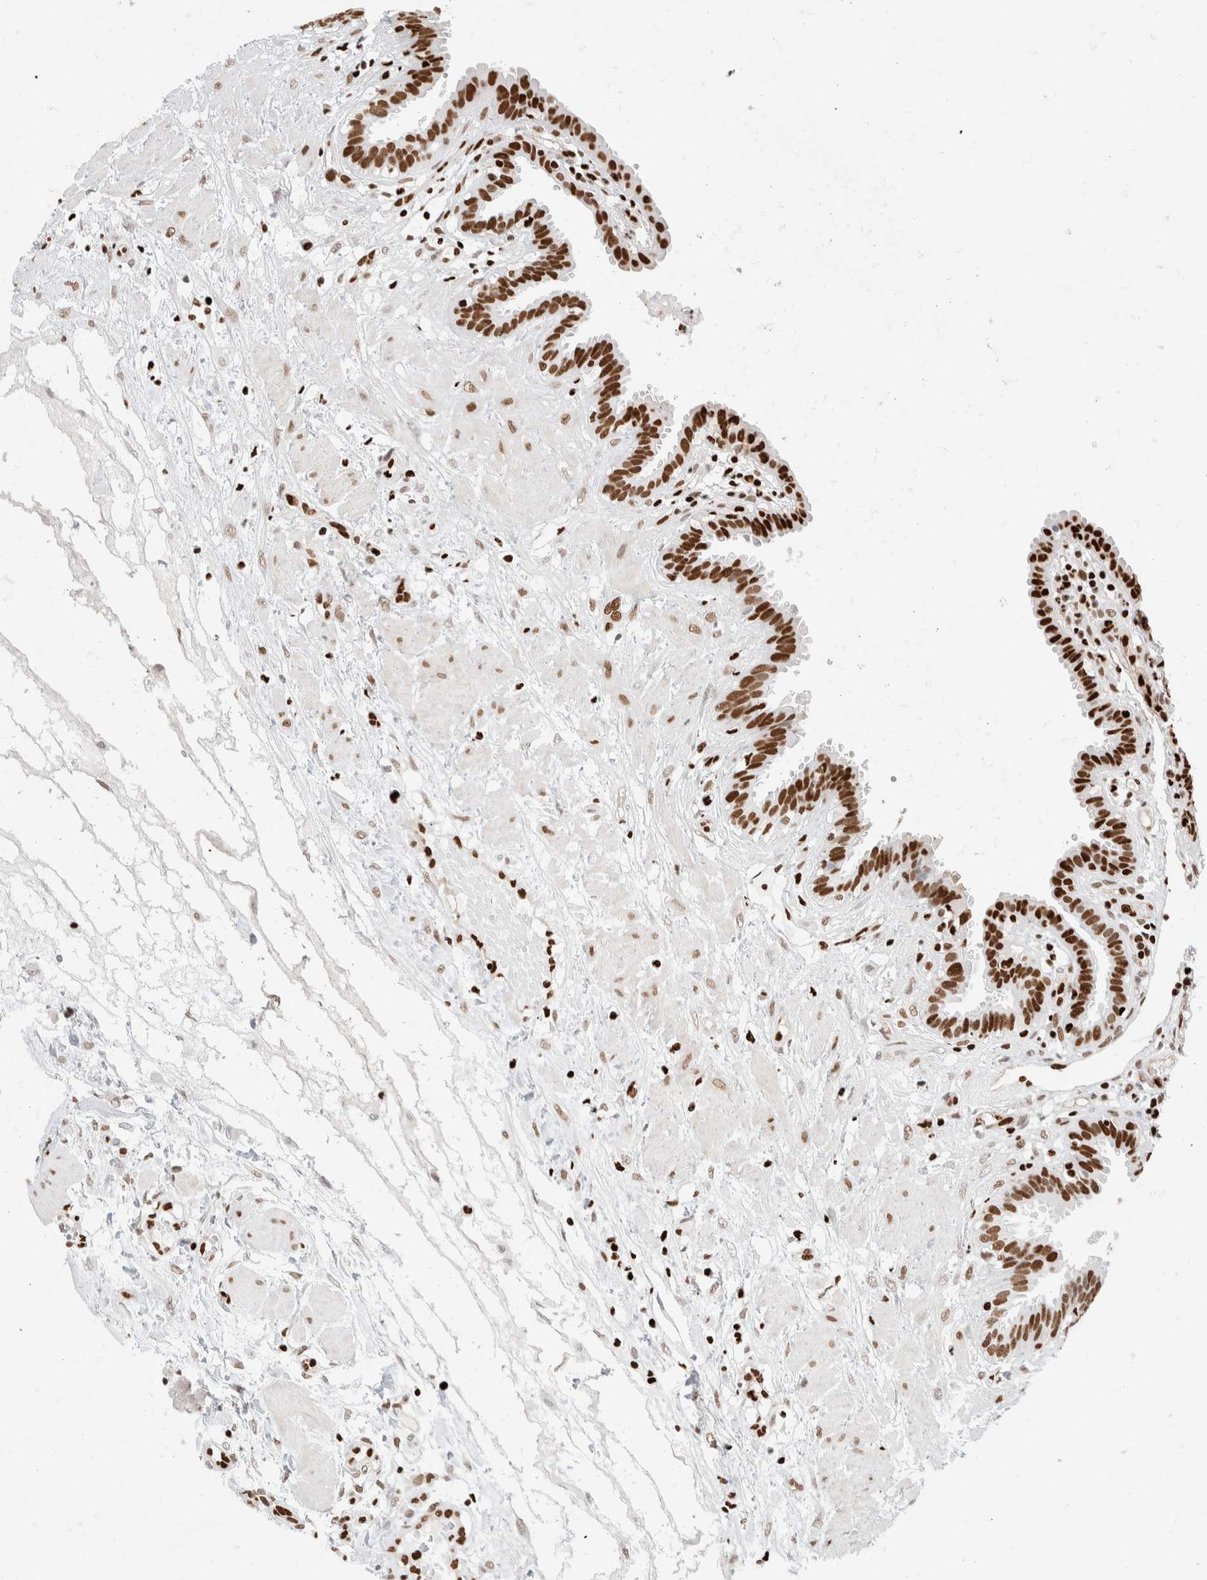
{"staining": {"intensity": "strong", "quantity": ">75%", "location": "nuclear"}, "tissue": "fallopian tube", "cell_type": "Glandular cells", "image_type": "normal", "snomed": [{"axis": "morphology", "description": "Normal tissue, NOS"}, {"axis": "topography", "description": "Fallopian tube"}, {"axis": "topography", "description": "Placenta"}], "caption": "A high amount of strong nuclear staining is seen in approximately >75% of glandular cells in unremarkable fallopian tube.", "gene": "C17orf49", "patient": {"sex": "female", "age": 32}}